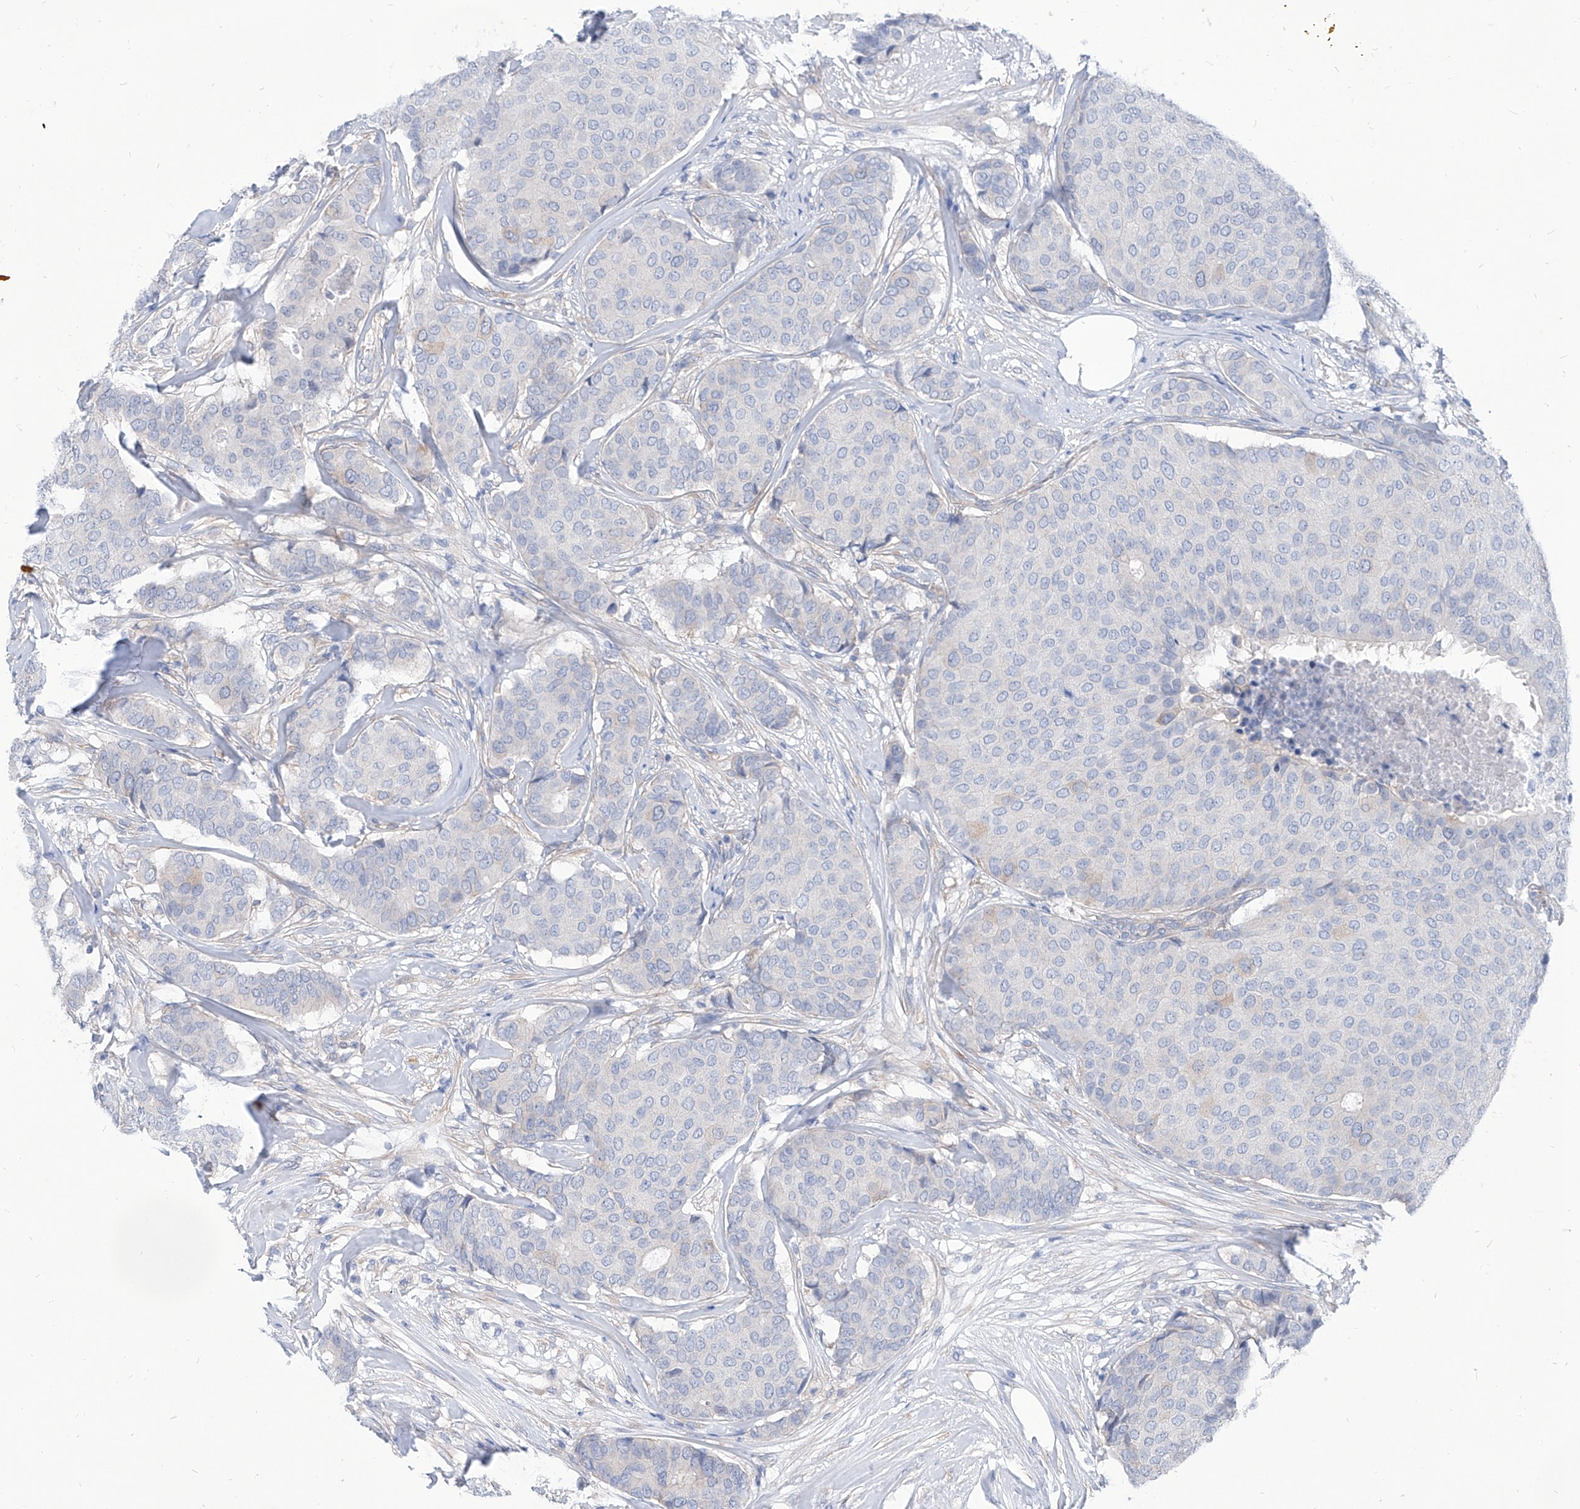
{"staining": {"intensity": "negative", "quantity": "none", "location": "none"}, "tissue": "breast cancer", "cell_type": "Tumor cells", "image_type": "cancer", "snomed": [{"axis": "morphology", "description": "Duct carcinoma"}, {"axis": "topography", "description": "Breast"}], "caption": "Immunohistochemical staining of breast cancer (intraductal carcinoma) demonstrates no significant positivity in tumor cells. (DAB immunohistochemistry (IHC) visualized using brightfield microscopy, high magnification).", "gene": "AKAP10", "patient": {"sex": "female", "age": 75}}